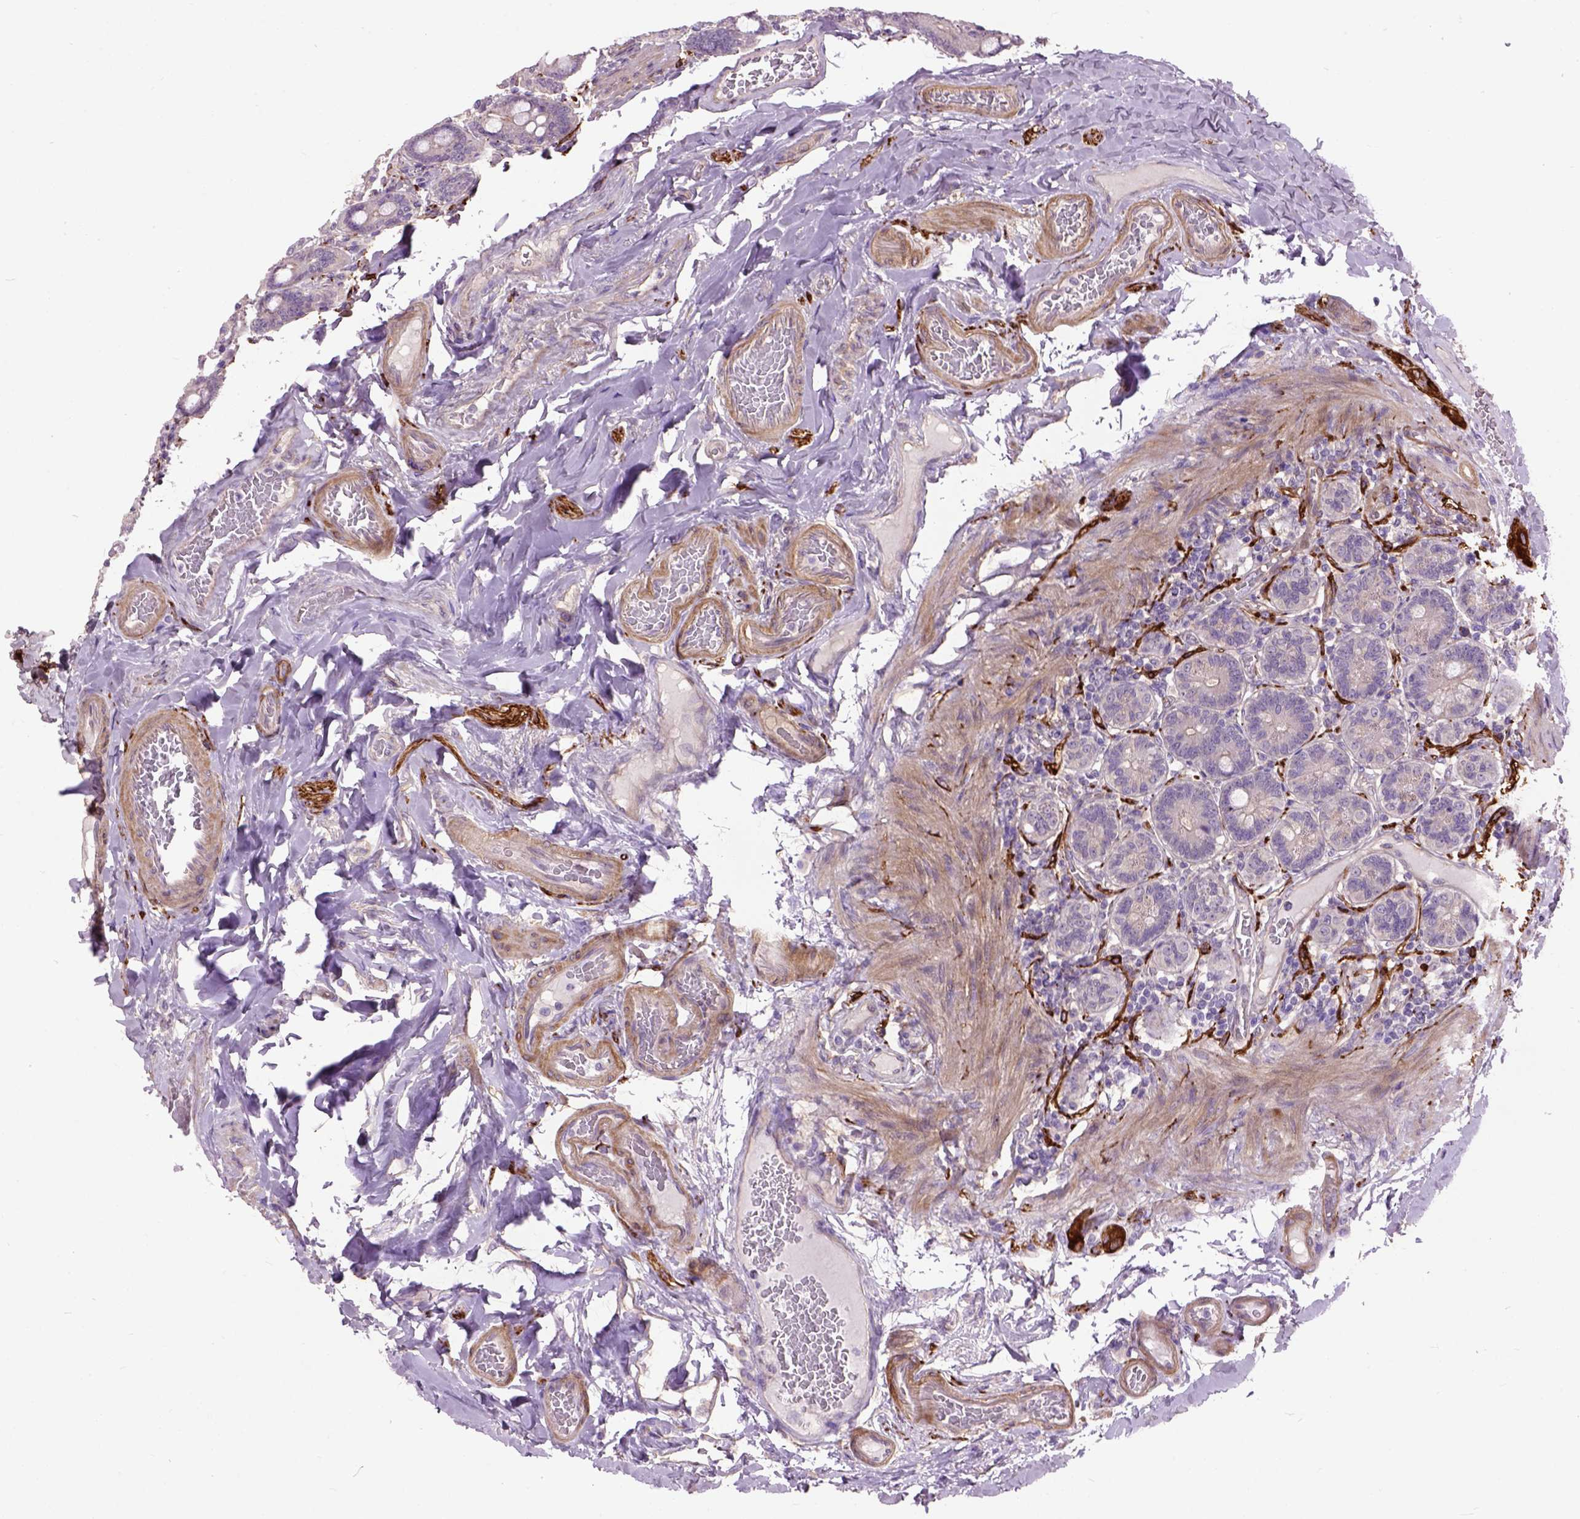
{"staining": {"intensity": "negative", "quantity": "none", "location": "none"}, "tissue": "duodenum", "cell_type": "Glandular cells", "image_type": "normal", "snomed": [{"axis": "morphology", "description": "Normal tissue, NOS"}, {"axis": "topography", "description": "Duodenum"}], "caption": "Immunohistochemistry (IHC) histopathology image of unremarkable human duodenum stained for a protein (brown), which reveals no expression in glandular cells.", "gene": "MAPT", "patient": {"sex": "female", "age": 62}}